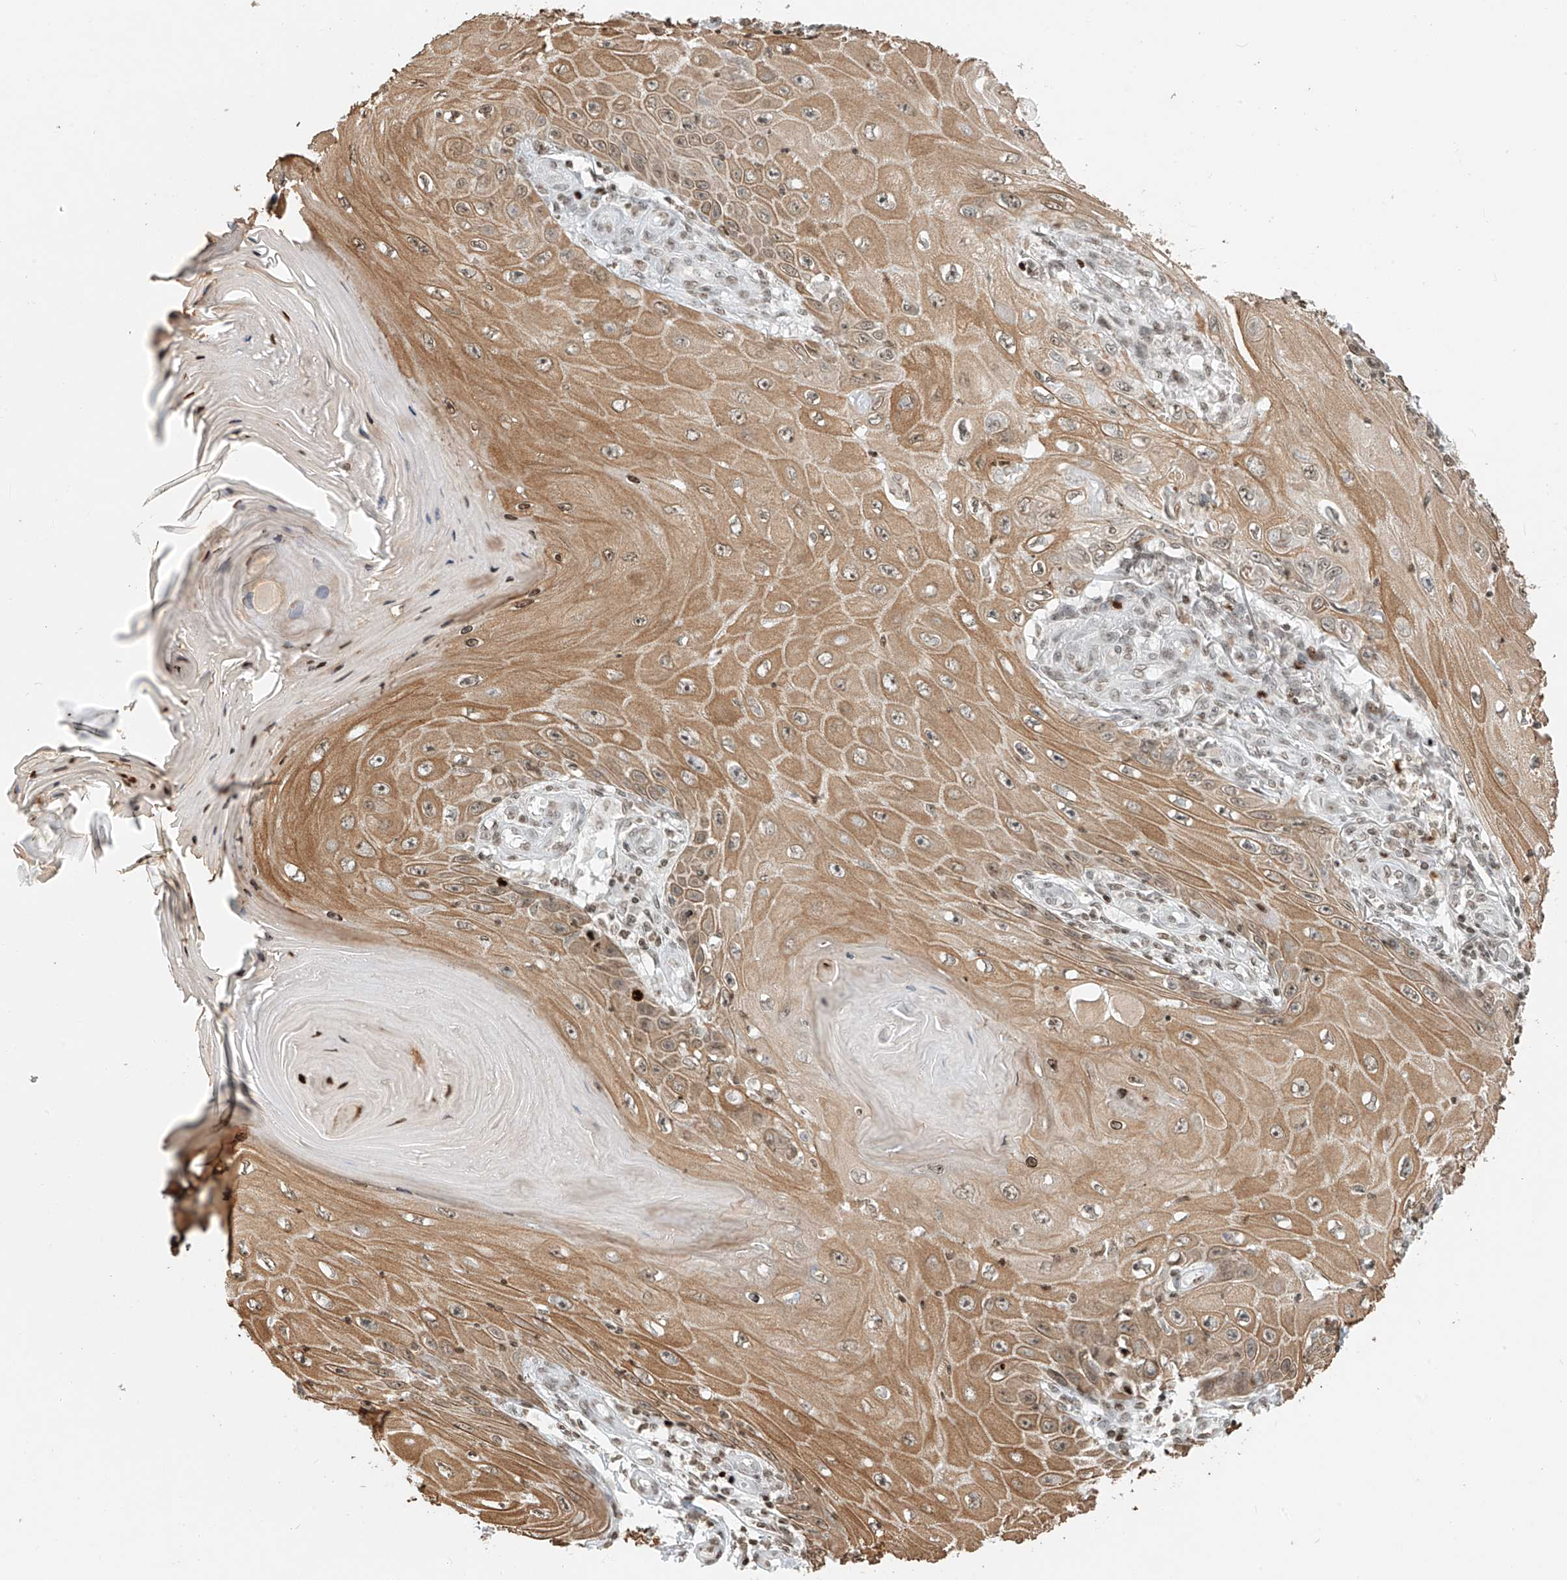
{"staining": {"intensity": "moderate", "quantity": ">75%", "location": "cytoplasmic/membranous"}, "tissue": "skin cancer", "cell_type": "Tumor cells", "image_type": "cancer", "snomed": [{"axis": "morphology", "description": "Squamous cell carcinoma, NOS"}, {"axis": "topography", "description": "Skin"}], "caption": "The immunohistochemical stain labels moderate cytoplasmic/membranous expression in tumor cells of skin cancer (squamous cell carcinoma) tissue.", "gene": "C17orf58", "patient": {"sex": "female", "age": 73}}